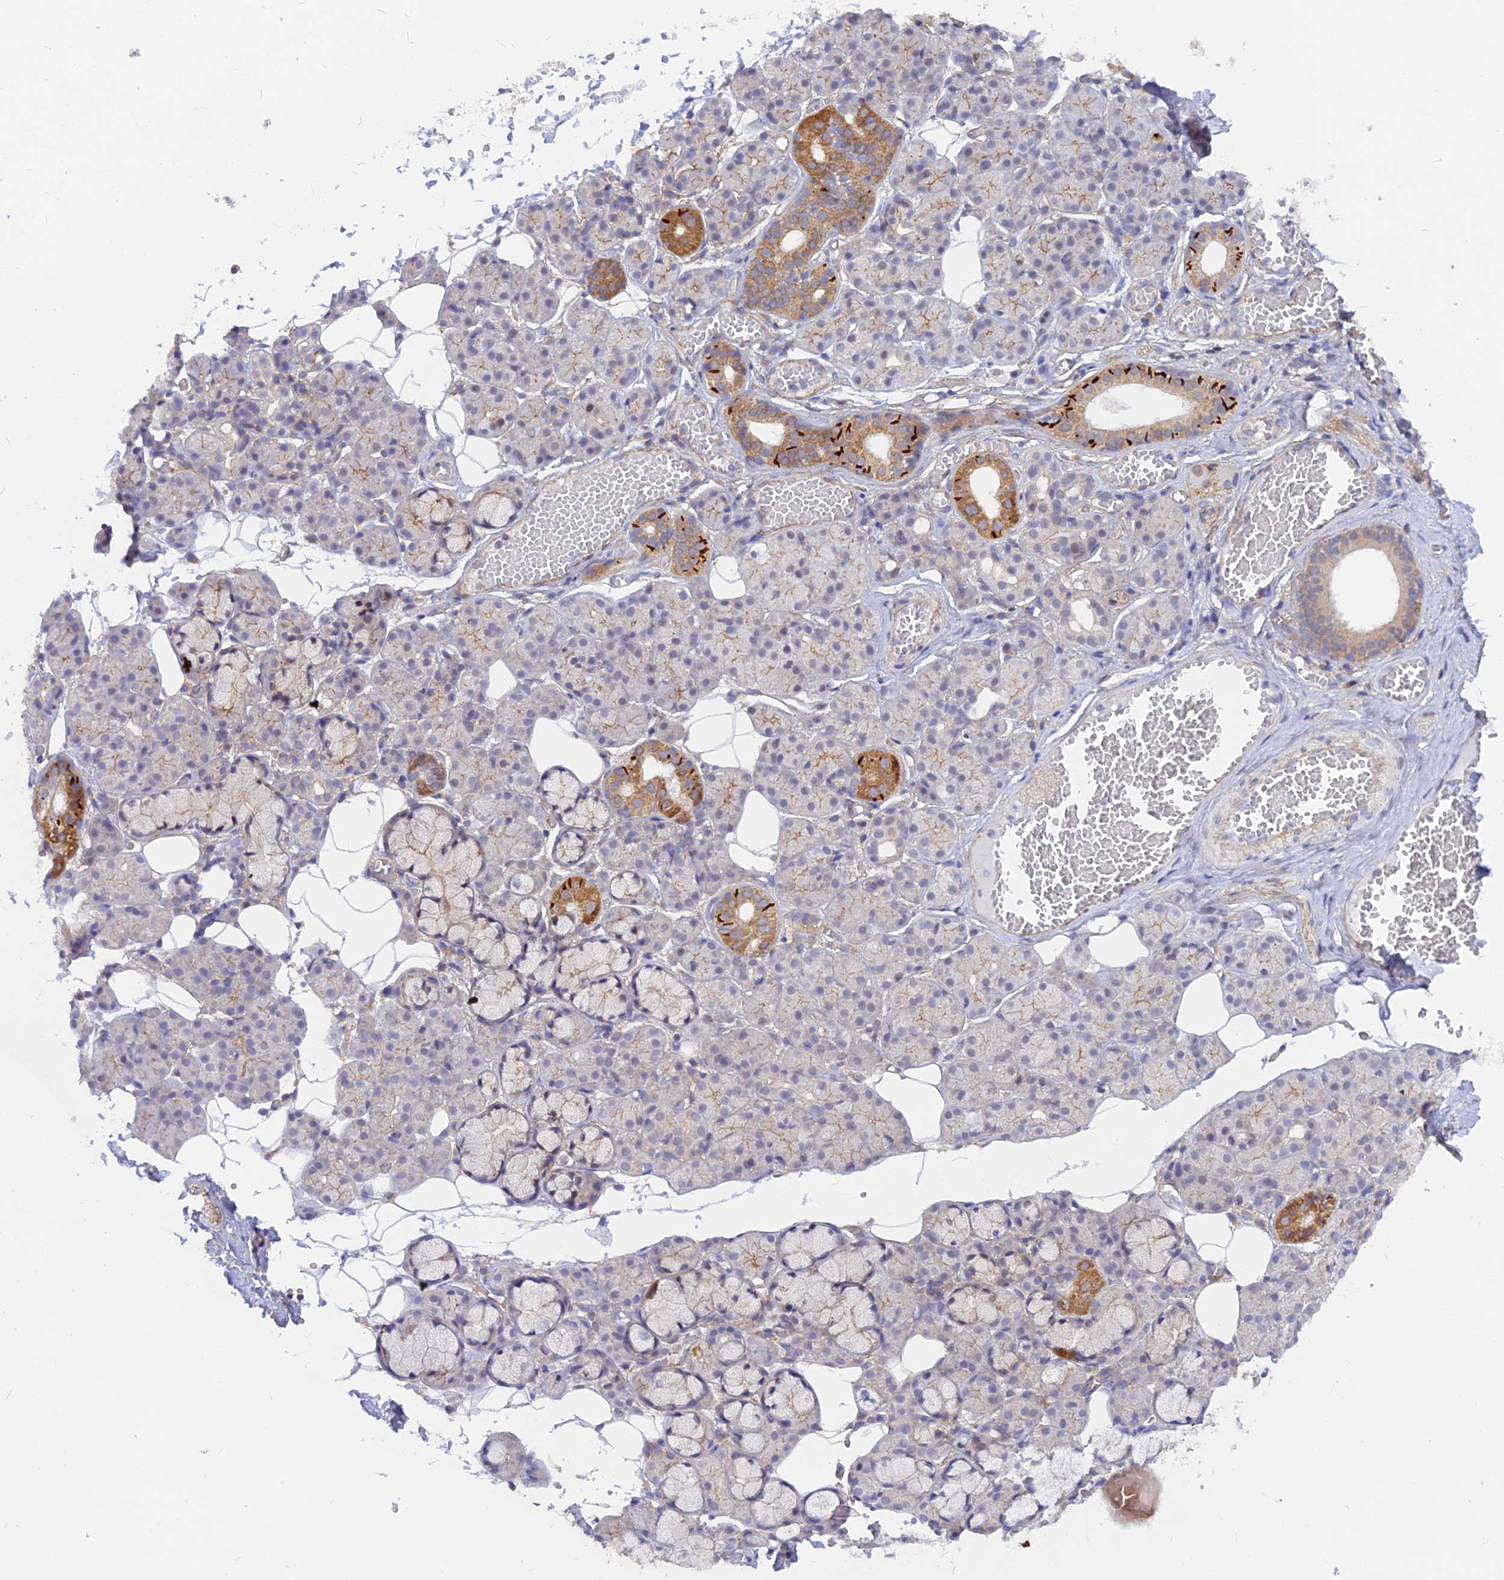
{"staining": {"intensity": "strong", "quantity": "<25%", "location": "cytoplasmic/membranous,nuclear"}, "tissue": "salivary gland", "cell_type": "Glandular cells", "image_type": "normal", "snomed": [{"axis": "morphology", "description": "Normal tissue, NOS"}, {"axis": "topography", "description": "Salivary gland"}], "caption": "Immunohistochemical staining of benign human salivary gland exhibits <25% levels of strong cytoplasmic/membranous,nuclear protein expression in about <25% of glandular cells.", "gene": "VSTM2L", "patient": {"sex": "male", "age": 63}}